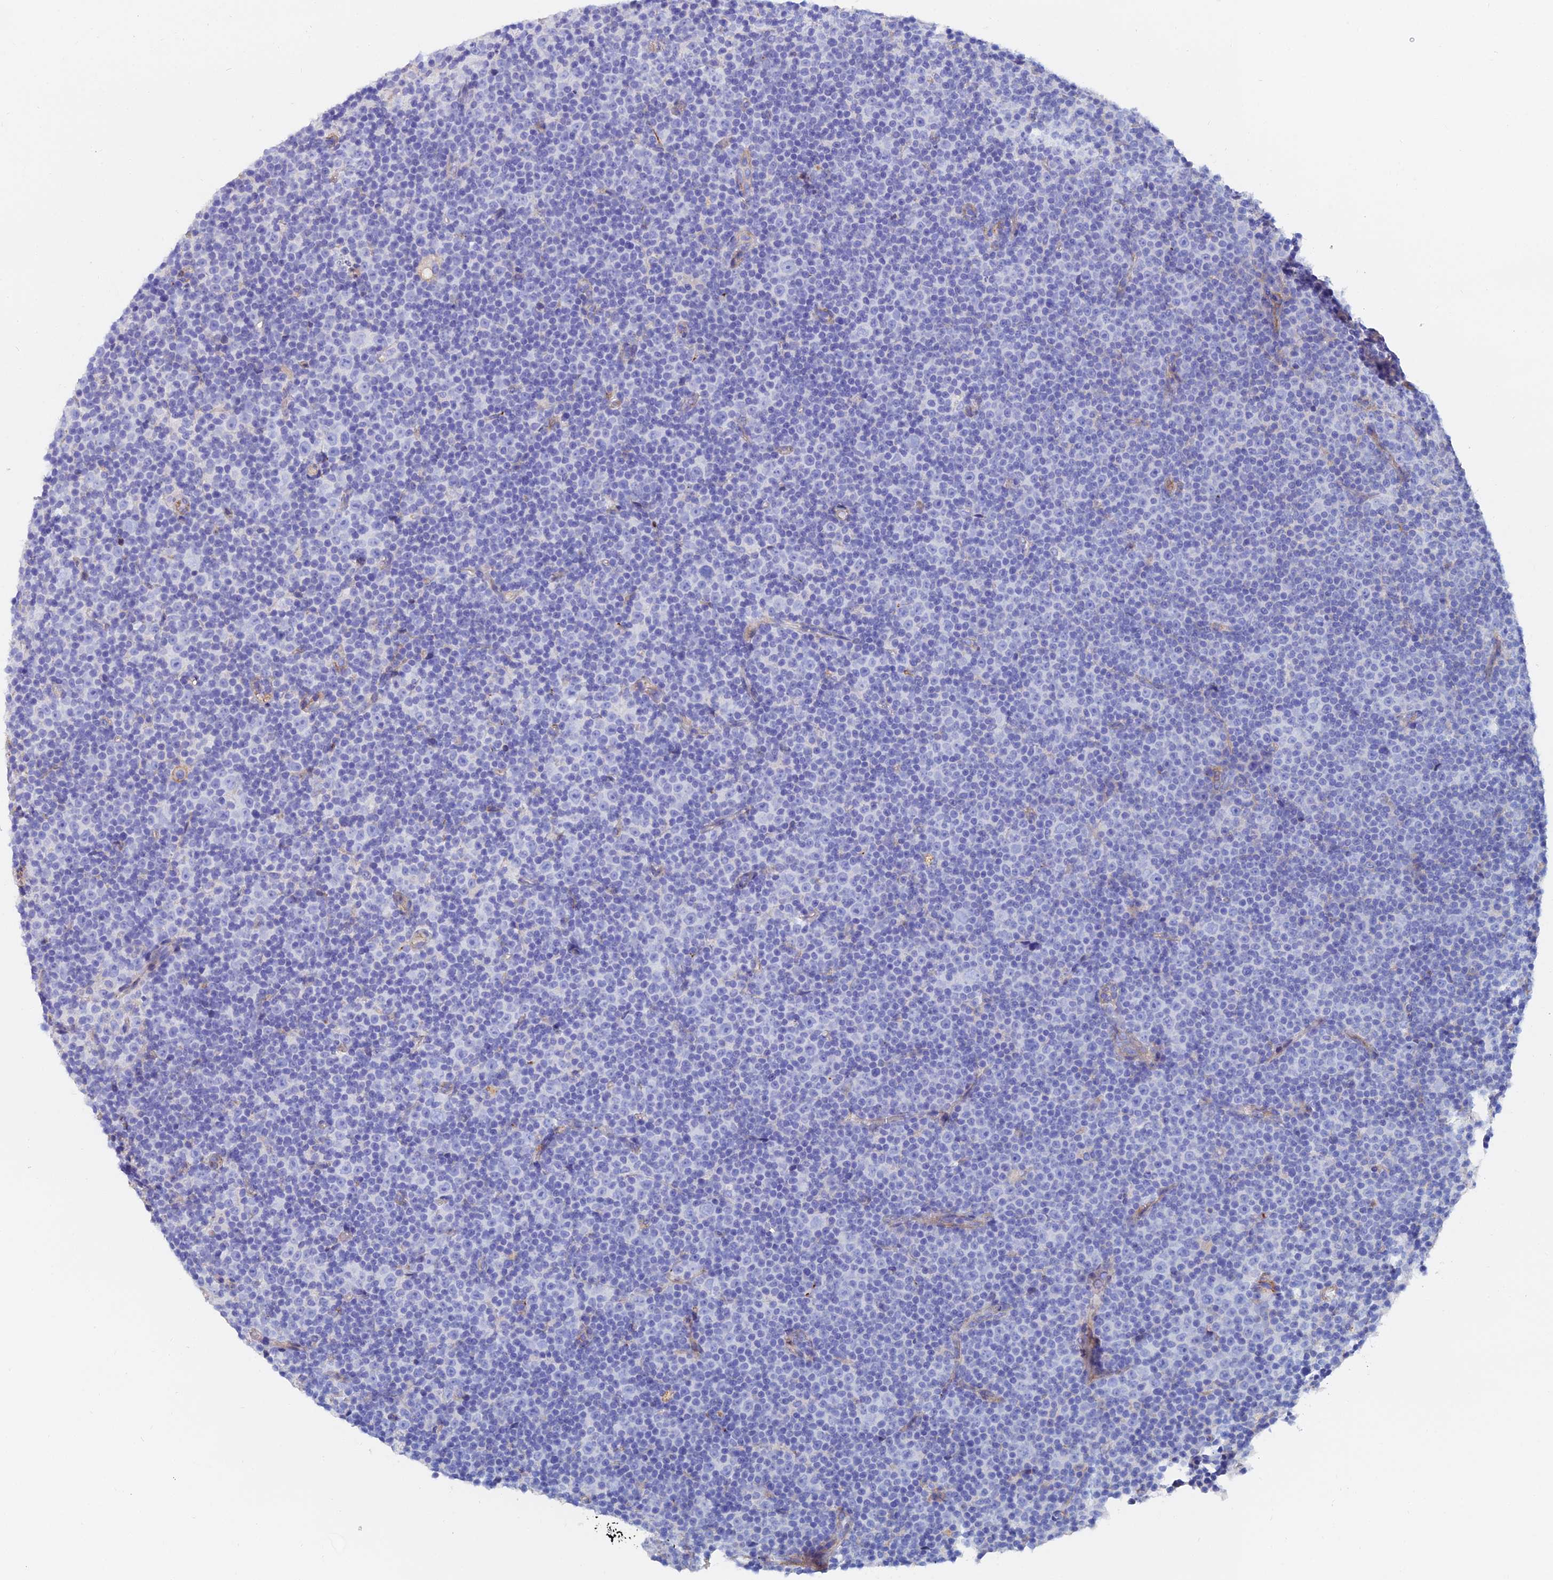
{"staining": {"intensity": "negative", "quantity": "none", "location": "none"}, "tissue": "lymphoma", "cell_type": "Tumor cells", "image_type": "cancer", "snomed": [{"axis": "morphology", "description": "Malignant lymphoma, non-Hodgkin's type, Low grade"}, {"axis": "topography", "description": "Lymph node"}], "caption": "Tumor cells are negative for protein expression in human lymphoma.", "gene": "C6", "patient": {"sex": "female", "age": 67}}